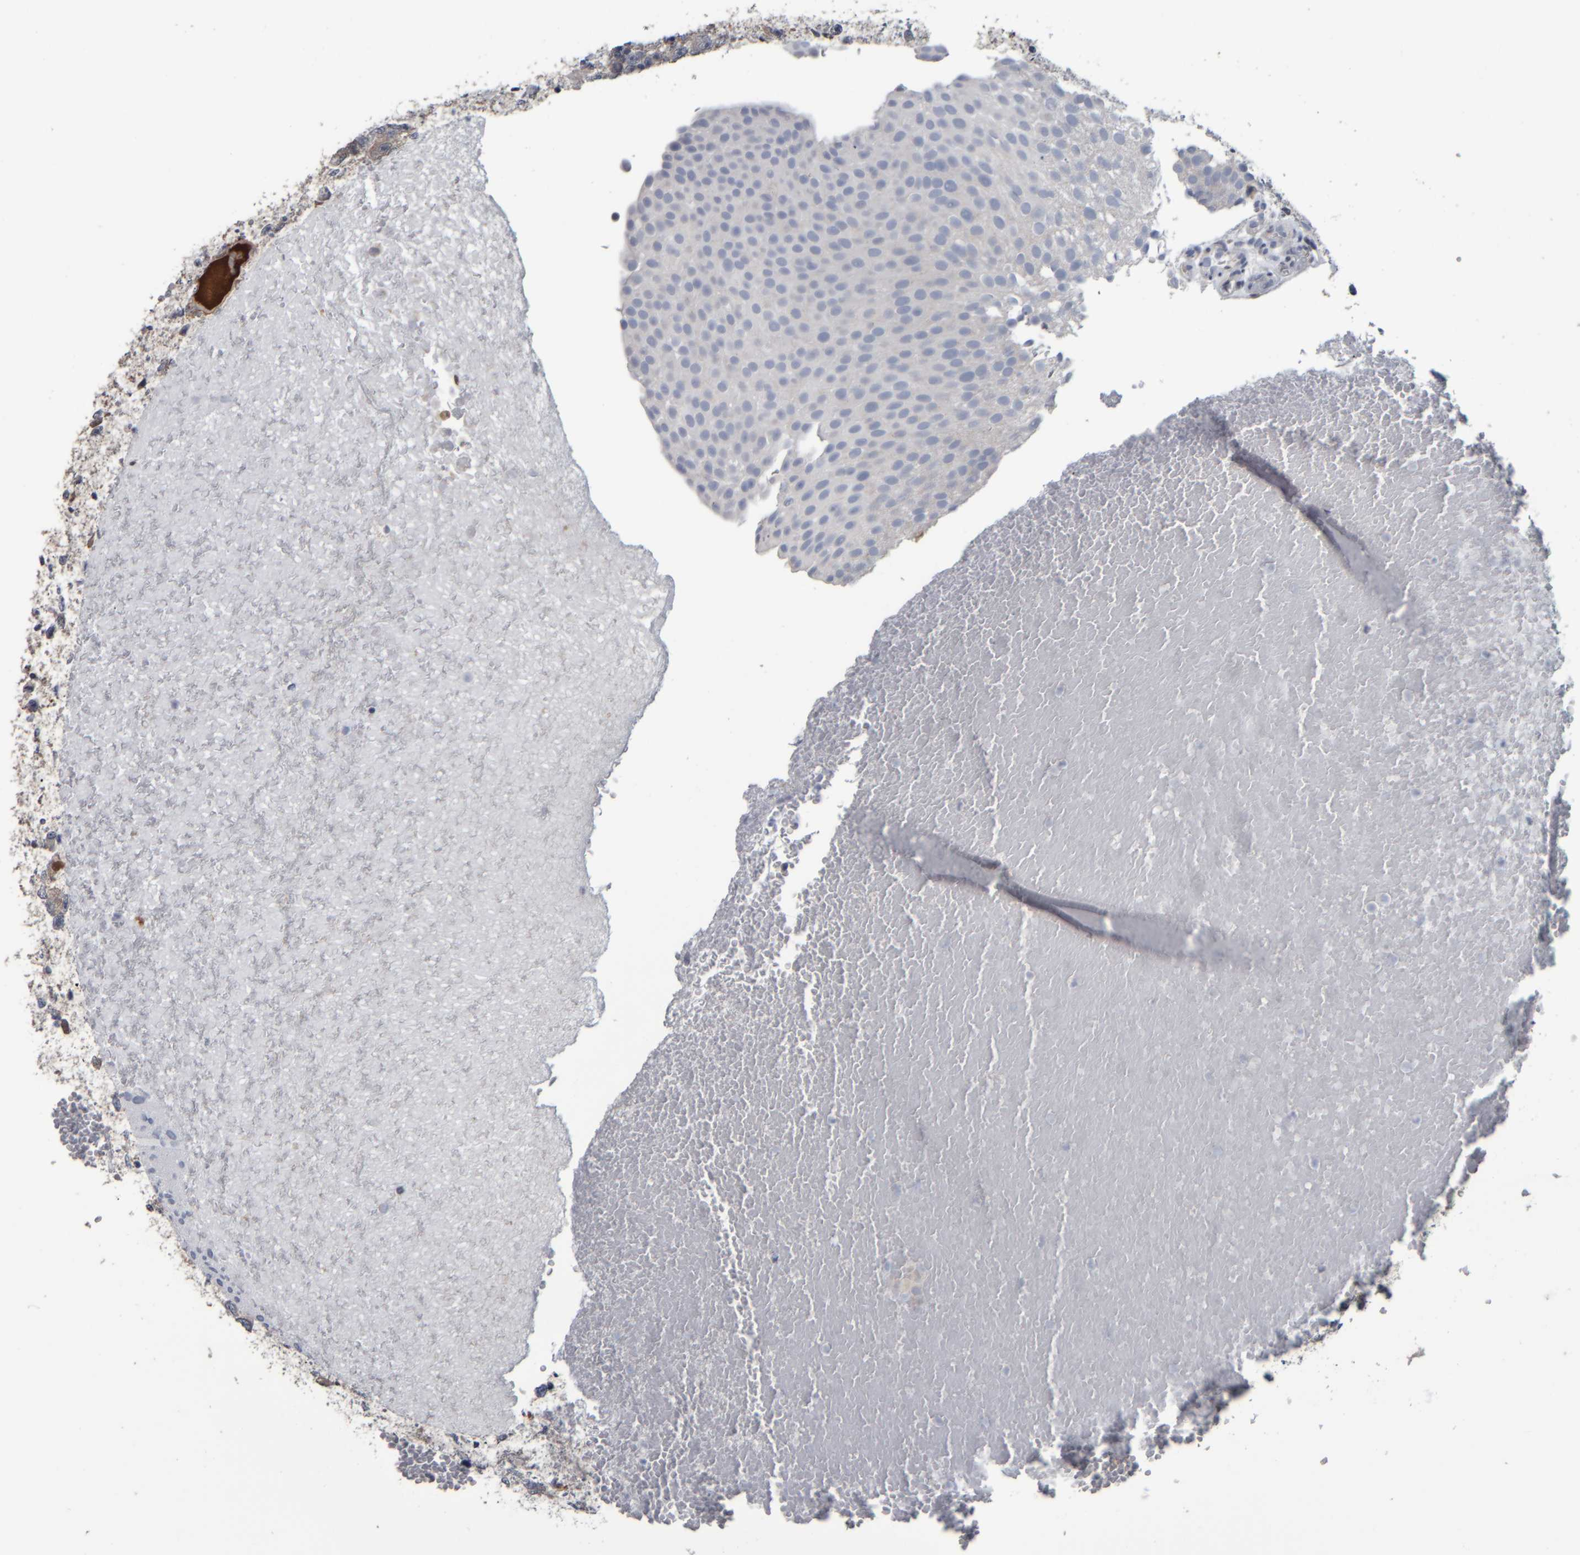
{"staining": {"intensity": "negative", "quantity": "none", "location": "none"}, "tissue": "urothelial cancer", "cell_type": "Tumor cells", "image_type": "cancer", "snomed": [{"axis": "morphology", "description": "Urothelial carcinoma, Low grade"}, {"axis": "topography", "description": "Urinary bladder"}], "caption": "Immunohistochemical staining of urothelial carcinoma (low-grade) reveals no significant positivity in tumor cells.", "gene": "CAVIN4", "patient": {"sex": "male", "age": 78}}